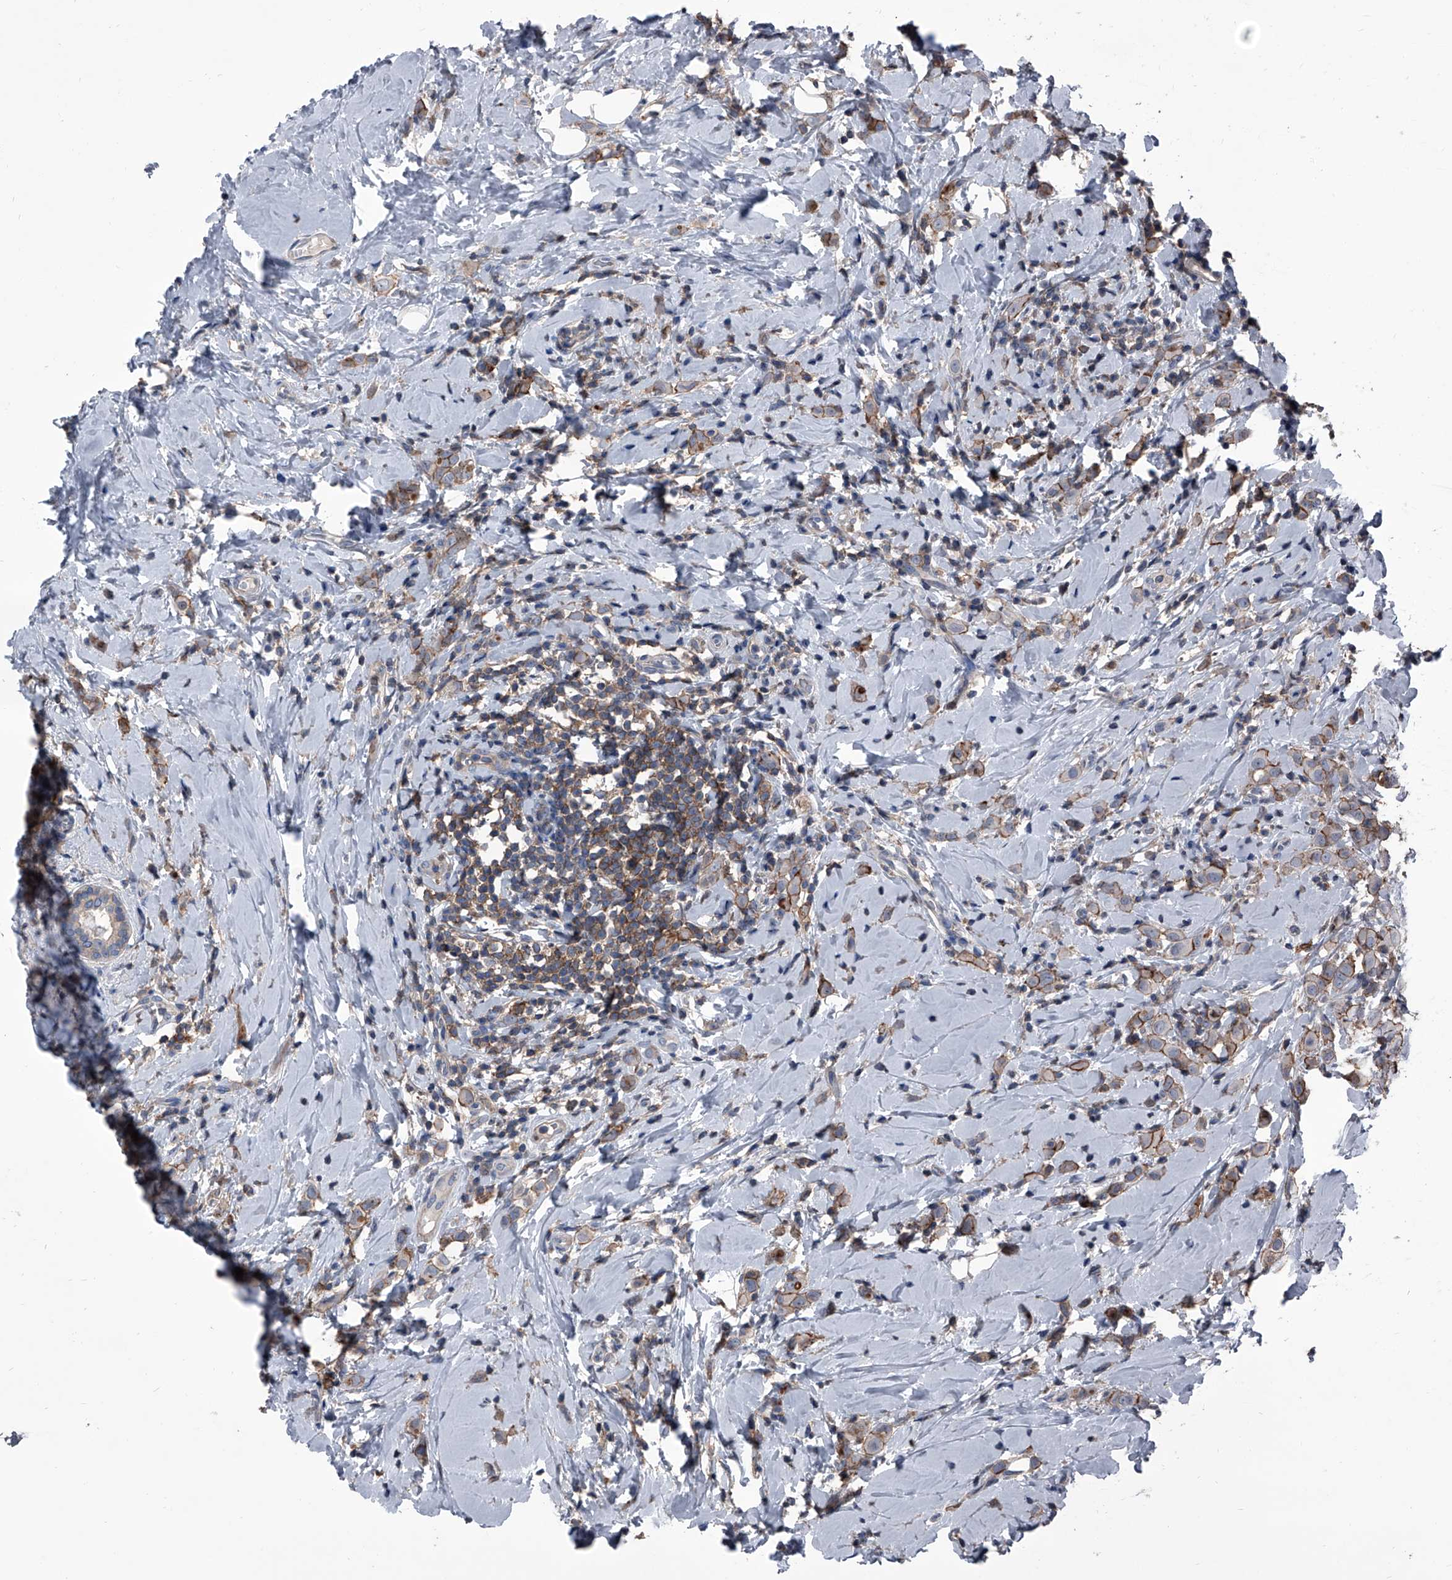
{"staining": {"intensity": "moderate", "quantity": ">75%", "location": "cytoplasmic/membranous"}, "tissue": "breast cancer", "cell_type": "Tumor cells", "image_type": "cancer", "snomed": [{"axis": "morphology", "description": "Lobular carcinoma"}, {"axis": "topography", "description": "Breast"}], "caption": "Brown immunohistochemical staining in breast cancer (lobular carcinoma) demonstrates moderate cytoplasmic/membranous positivity in approximately >75% of tumor cells.", "gene": "PIP5K1A", "patient": {"sex": "female", "age": 47}}